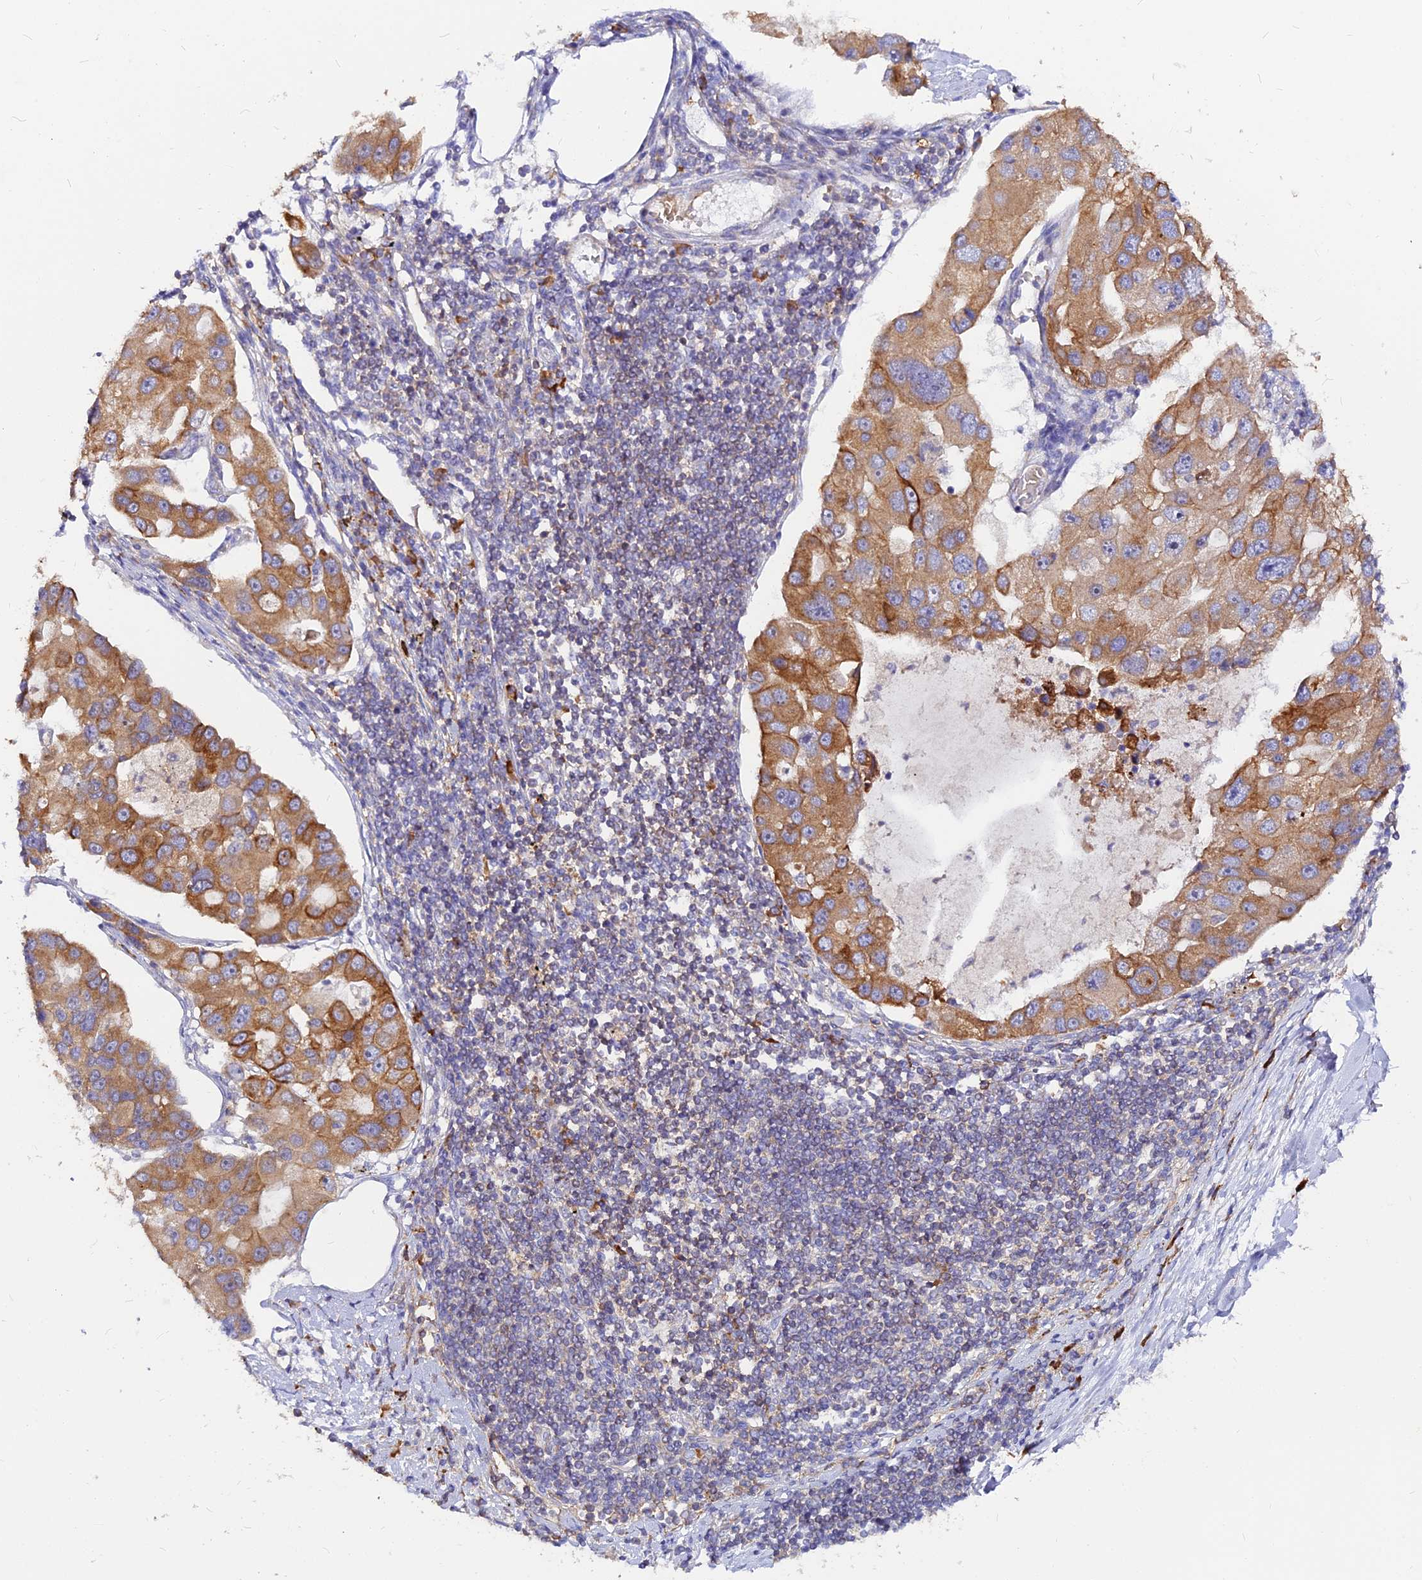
{"staining": {"intensity": "moderate", "quantity": ">75%", "location": "cytoplasmic/membranous"}, "tissue": "lung cancer", "cell_type": "Tumor cells", "image_type": "cancer", "snomed": [{"axis": "morphology", "description": "Adenocarcinoma, NOS"}, {"axis": "topography", "description": "Lung"}], "caption": "The image exhibits immunohistochemical staining of lung adenocarcinoma. There is moderate cytoplasmic/membranous staining is appreciated in about >75% of tumor cells. (IHC, brightfield microscopy, high magnification).", "gene": "DENND2D", "patient": {"sex": "female", "age": 54}}